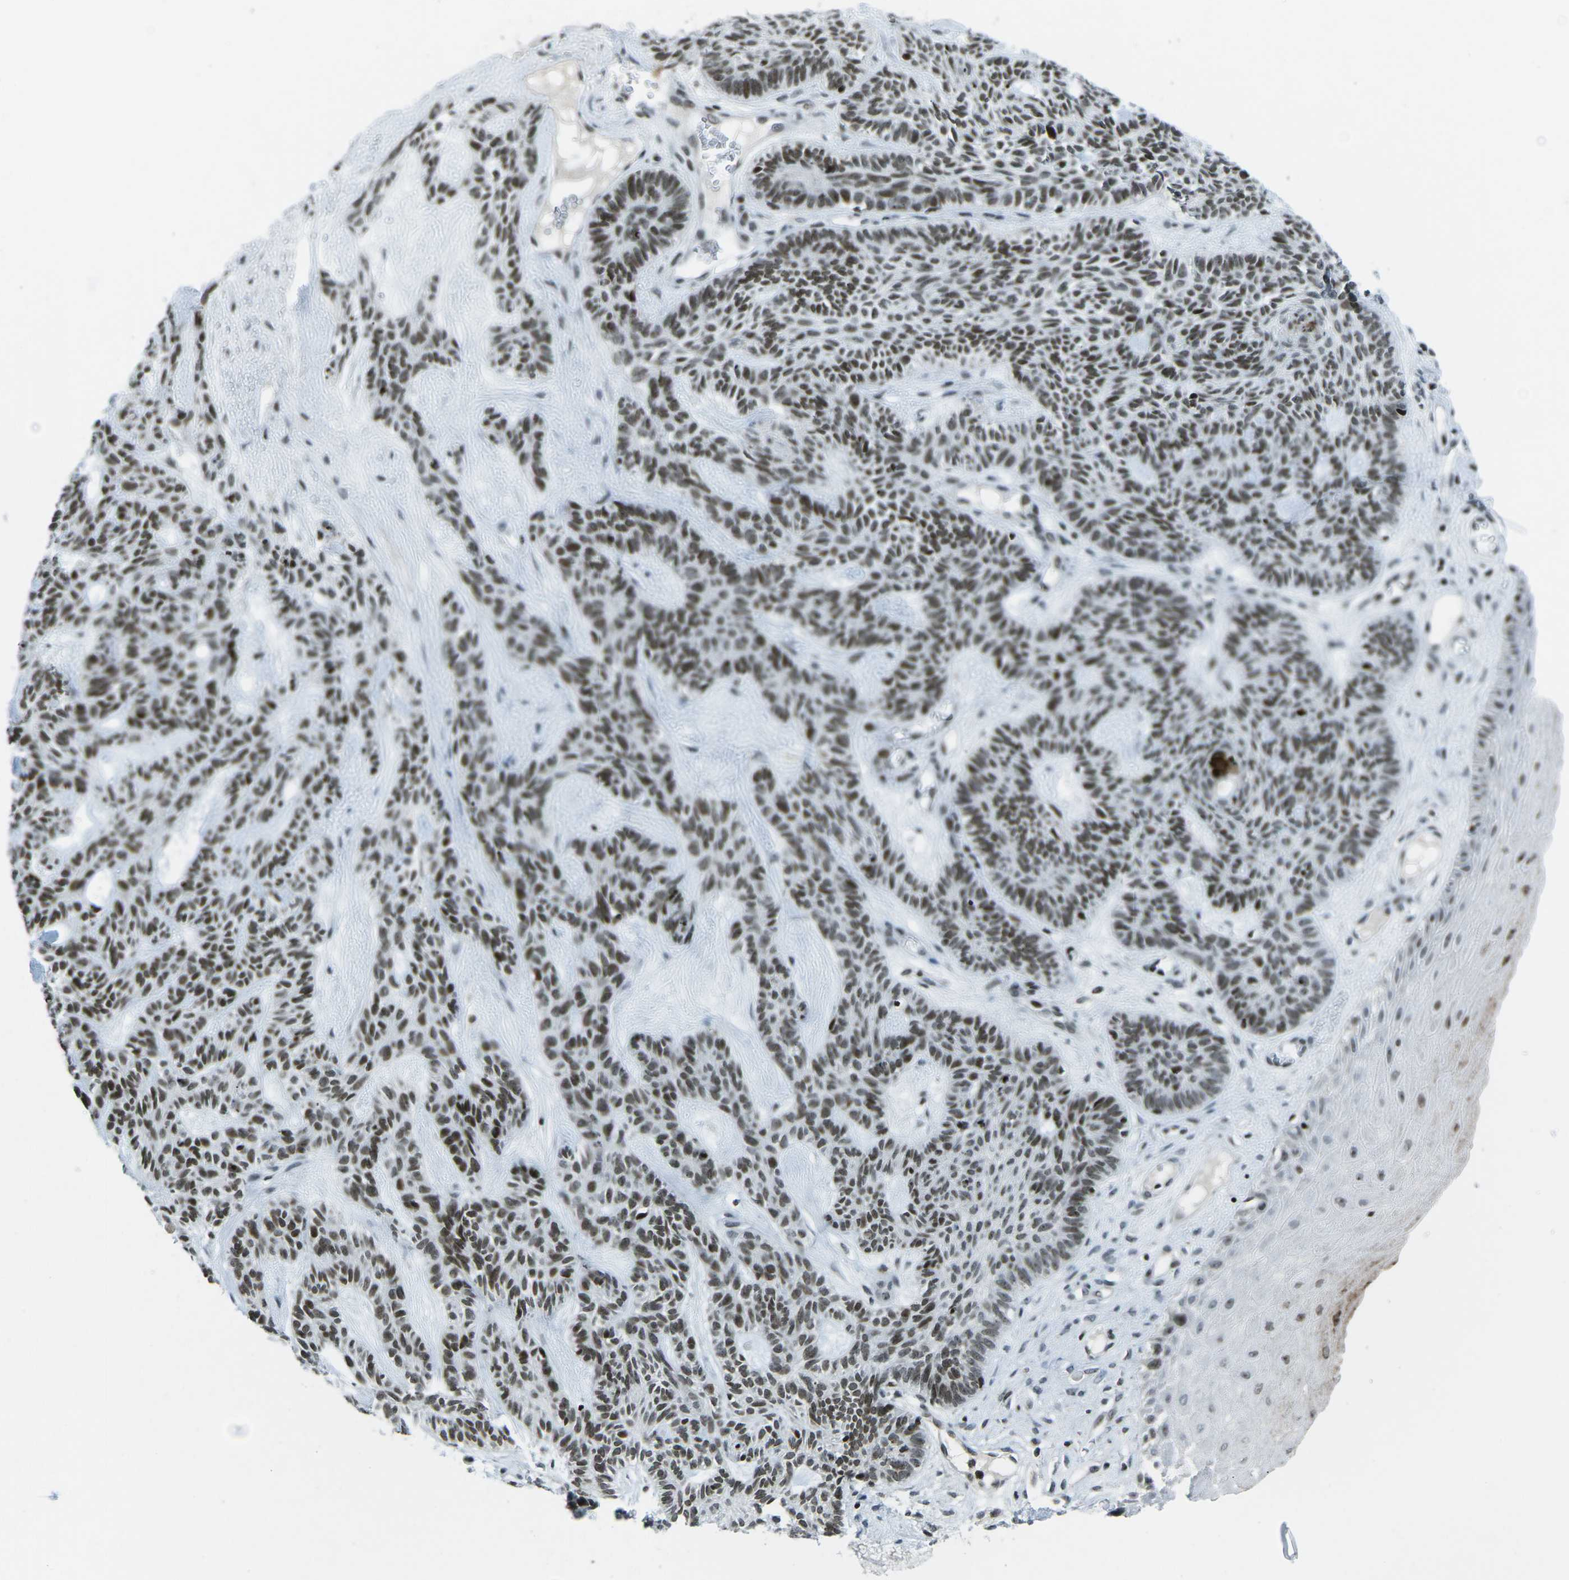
{"staining": {"intensity": "moderate", "quantity": ">75%", "location": "nuclear"}, "tissue": "skin cancer", "cell_type": "Tumor cells", "image_type": "cancer", "snomed": [{"axis": "morphology", "description": "Basal cell carcinoma"}, {"axis": "topography", "description": "Skin"}], "caption": "The immunohistochemical stain shows moderate nuclear positivity in tumor cells of skin cancer (basal cell carcinoma) tissue.", "gene": "EME1", "patient": {"sex": "male", "age": 67}}